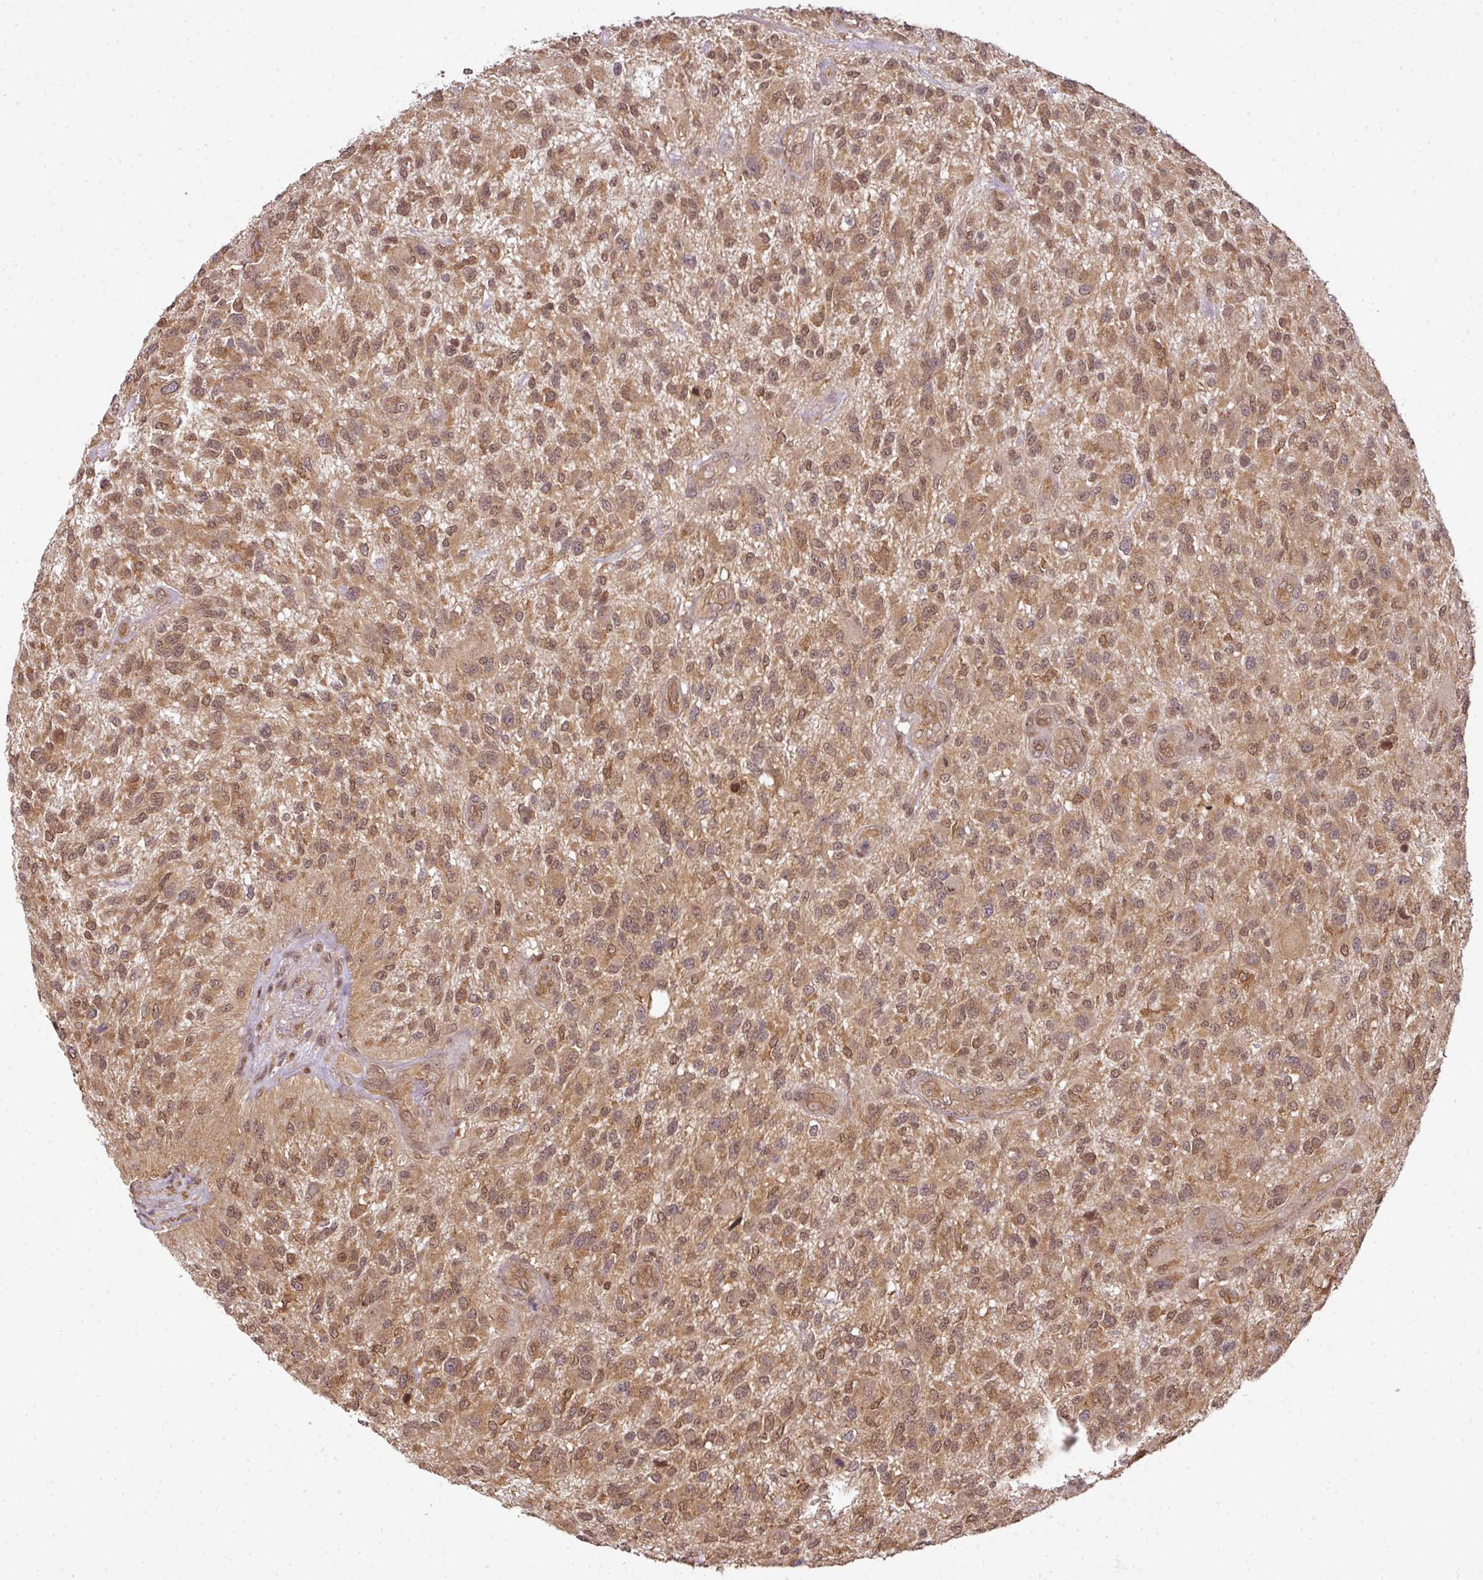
{"staining": {"intensity": "moderate", "quantity": ">75%", "location": "cytoplasmic/membranous,nuclear"}, "tissue": "glioma", "cell_type": "Tumor cells", "image_type": "cancer", "snomed": [{"axis": "morphology", "description": "Glioma, malignant, High grade"}, {"axis": "topography", "description": "Brain"}], "caption": "Moderate cytoplasmic/membranous and nuclear protein staining is identified in about >75% of tumor cells in glioma.", "gene": "ANKRD18A", "patient": {"sex": "male", "age": 47}}